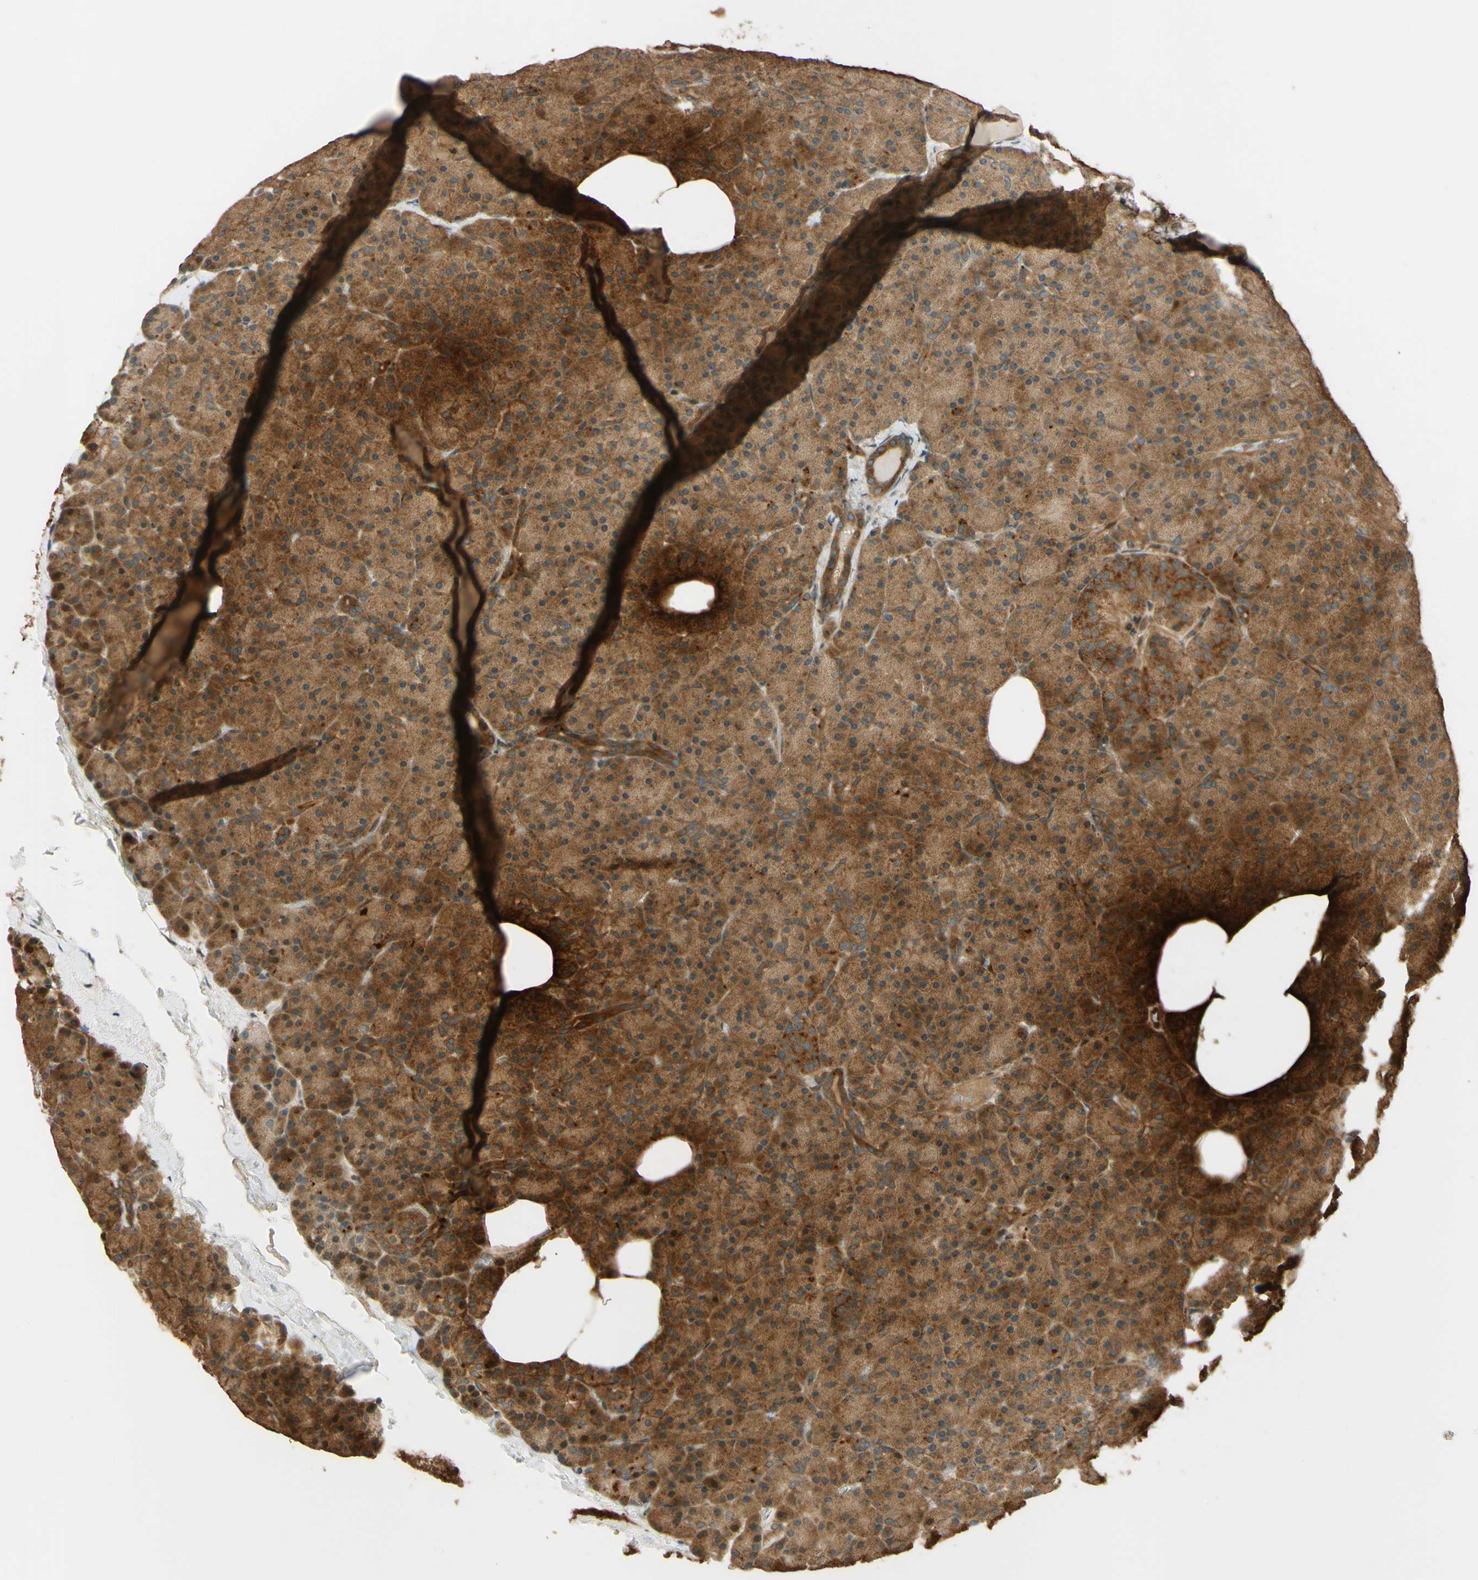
{"staining": {"intensity": "moderate", "quantity": ">75%", "location": "cytoplasmic/membranous"}, "tissue": "pancreas", "cell_type": "Exocrine glandular cells", "image_type": "normal", "snomed": [{"axis": "morphology", "description": "Normal tissue, NOS"}, {"axis": "topography", "description": "Pancreas"}], "caption": "Pancreas stained with DAB immunohistochemistry exhibits medium levels of moderate cytoplasmic/membranous staining in approximately >75% of exocrine glandular cells. The staining was performed using DAB, with brown indicating positive protein expression. Nuclei are stained blue with hematoxylin.", "gene": "RNF19A", "patient": {"sex": "female", "age": 35}}